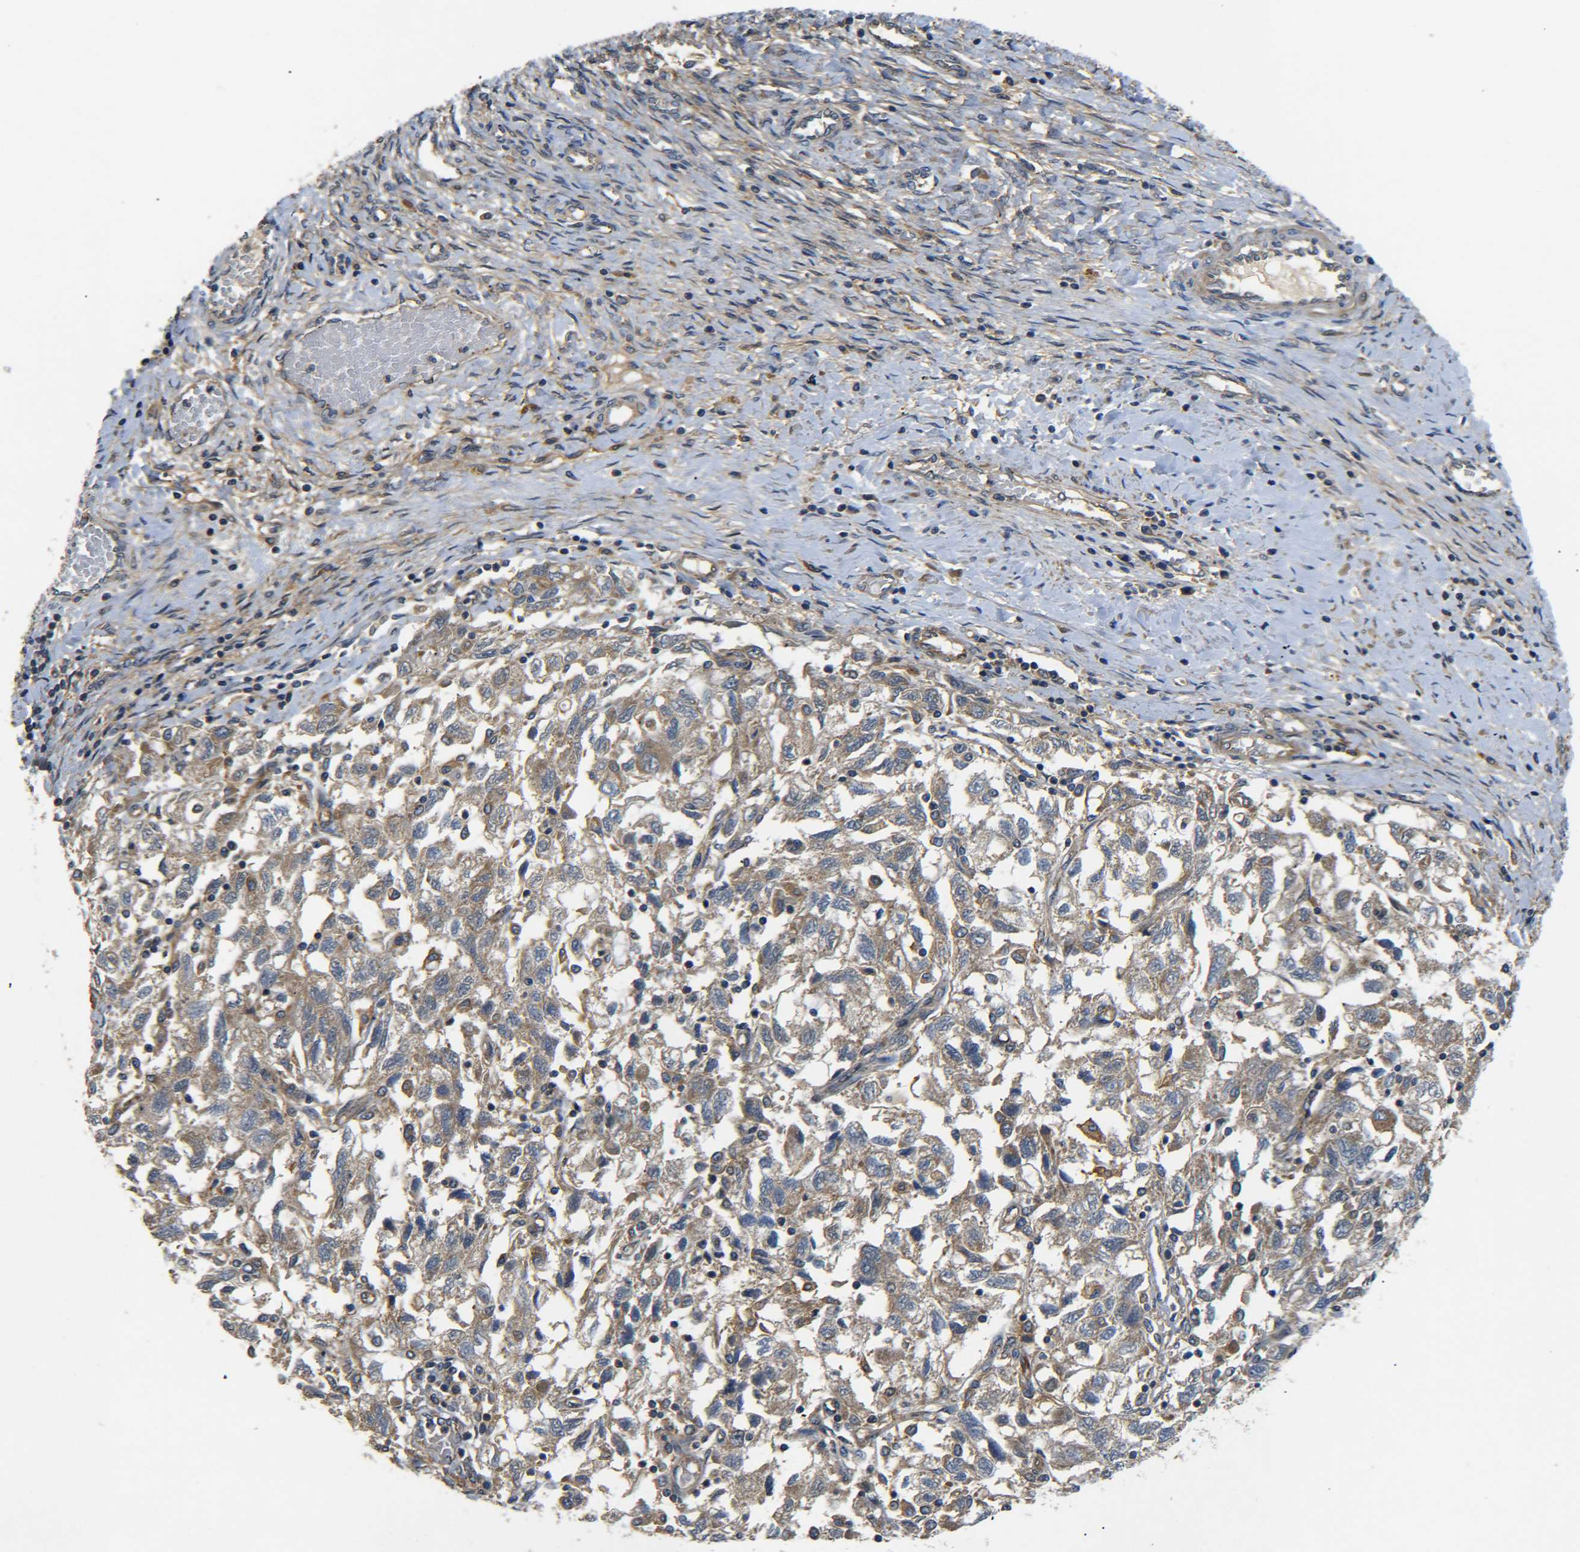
{"staining": {"intensity": "moderate", "quantity": ">75%", "location": "cytoplasmic/membranous"}, "tissue": "ovarian cancer", "cell_type": "Tumor cells", "image_type": "cancer", "snomed": [{"axis": "morphology", "description": "Carcinoma, NOS"}, {"axis": "morphology", "description": "Cystadenocarcinoma, serous, NOS"}, {"axis": "topography", "description": "Ovary"}], "caption": "Immunohistochemical staining of ovarian cancer (carcinoma) displays moderate cytoplasmic/membranous protein expression in about >75% of tumor cells. (Brightfield microscopy of DAB IHC at high magnification).", "gene": "LRCH3", "patient": {"sex": "female", "age": 69}}